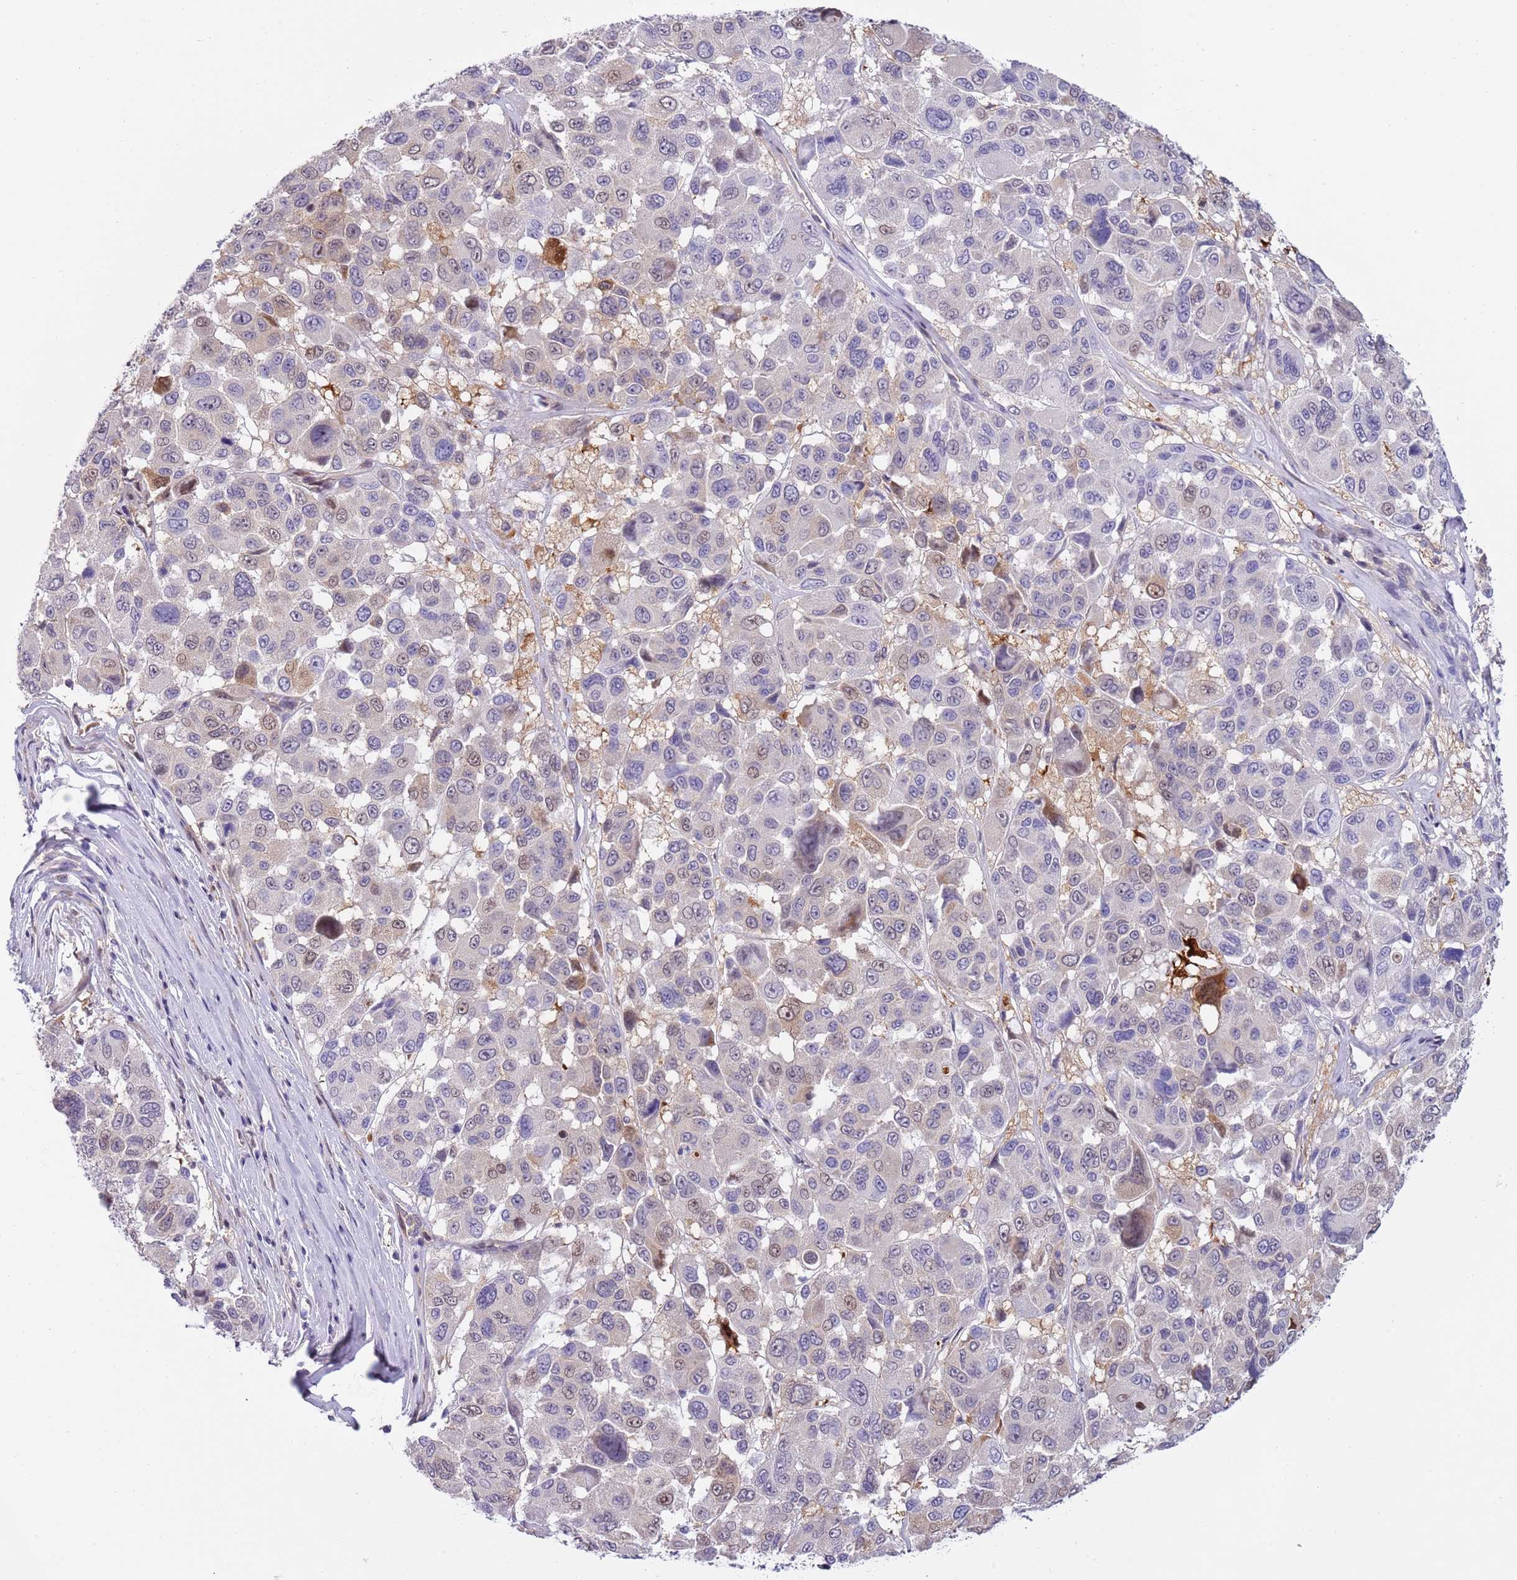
{"staining": {"intensity": "weak", "quantity": "<25%", "location": "nuclear"}, "tissue": "melanoma", "cell_type": "Tumor cells", "image_type": "cancer", "snomed": [{"axis": "morphology", "description": "Malignant melanoma, NOS"}, {"axis": "topography", "description": "Skin"}], "caption": "This image is of malignant melanoma stained with immunohistochemistry (IHC) to label a protein in brown with the nuclei are counter-stained blue. There is no positivity in tumor cells.", "gene": "NBPF6", "patient": {"sex": "female", "age": 66}}